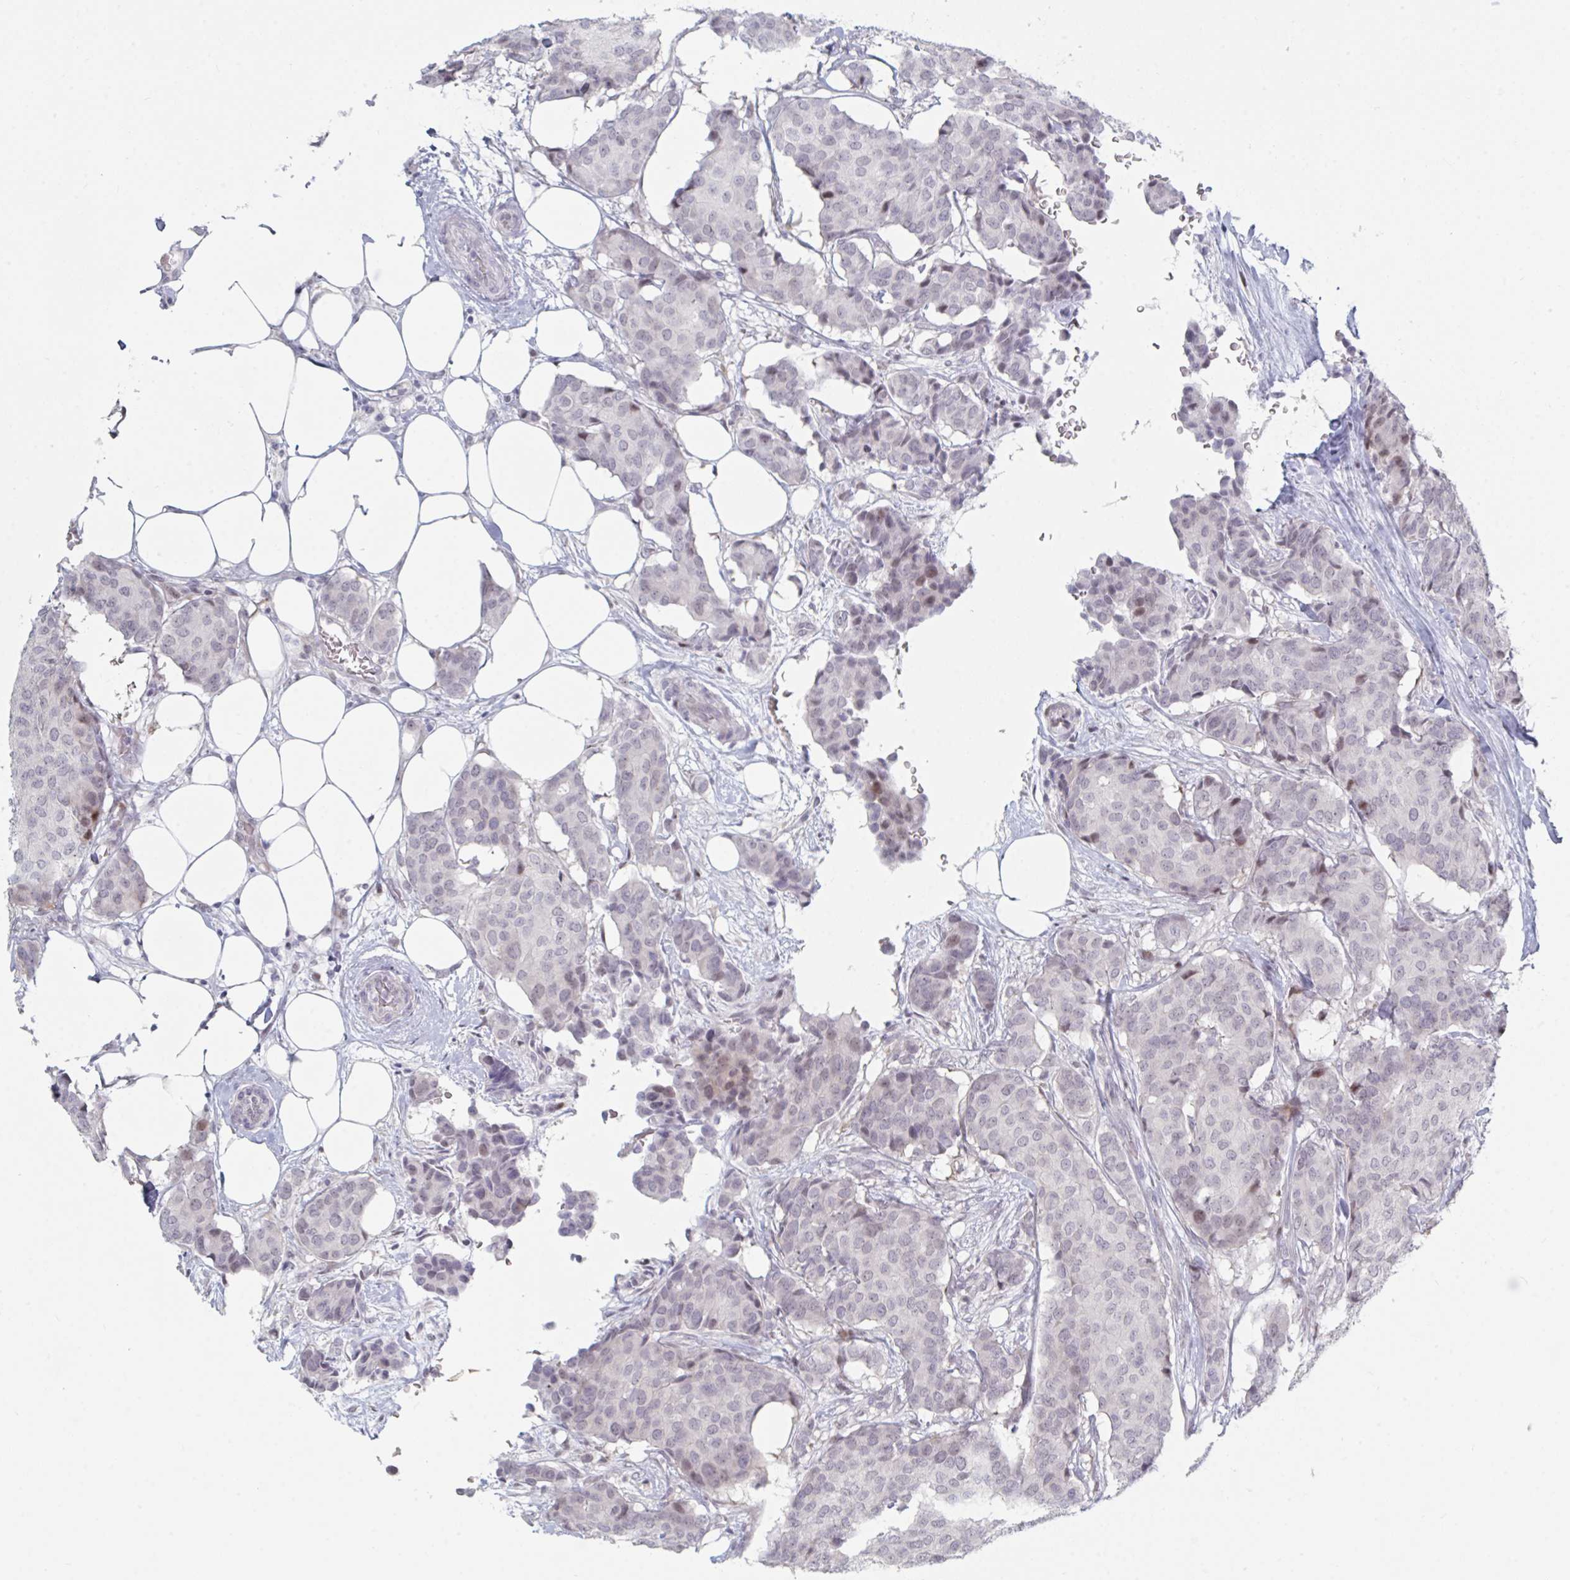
{"staining": {"intensity": "weak", "quantity": "<25%", "location": "nuclear"}, "tissue": "breast cancer", "cell_type": "Tumor cells", "image_type": "cancer", "snomed": [{"axis": "morphology", "description": "Duct carcinoma"}, {"axis": "topography", "description": "Breast"}], "caption": "Tumor cells are negative for protein expression in human breast invasive ductal carcinoma. Nuclei are stained in blue.", "gene": "NR1H2", "patient": {"sex": "female", "age": 75}}